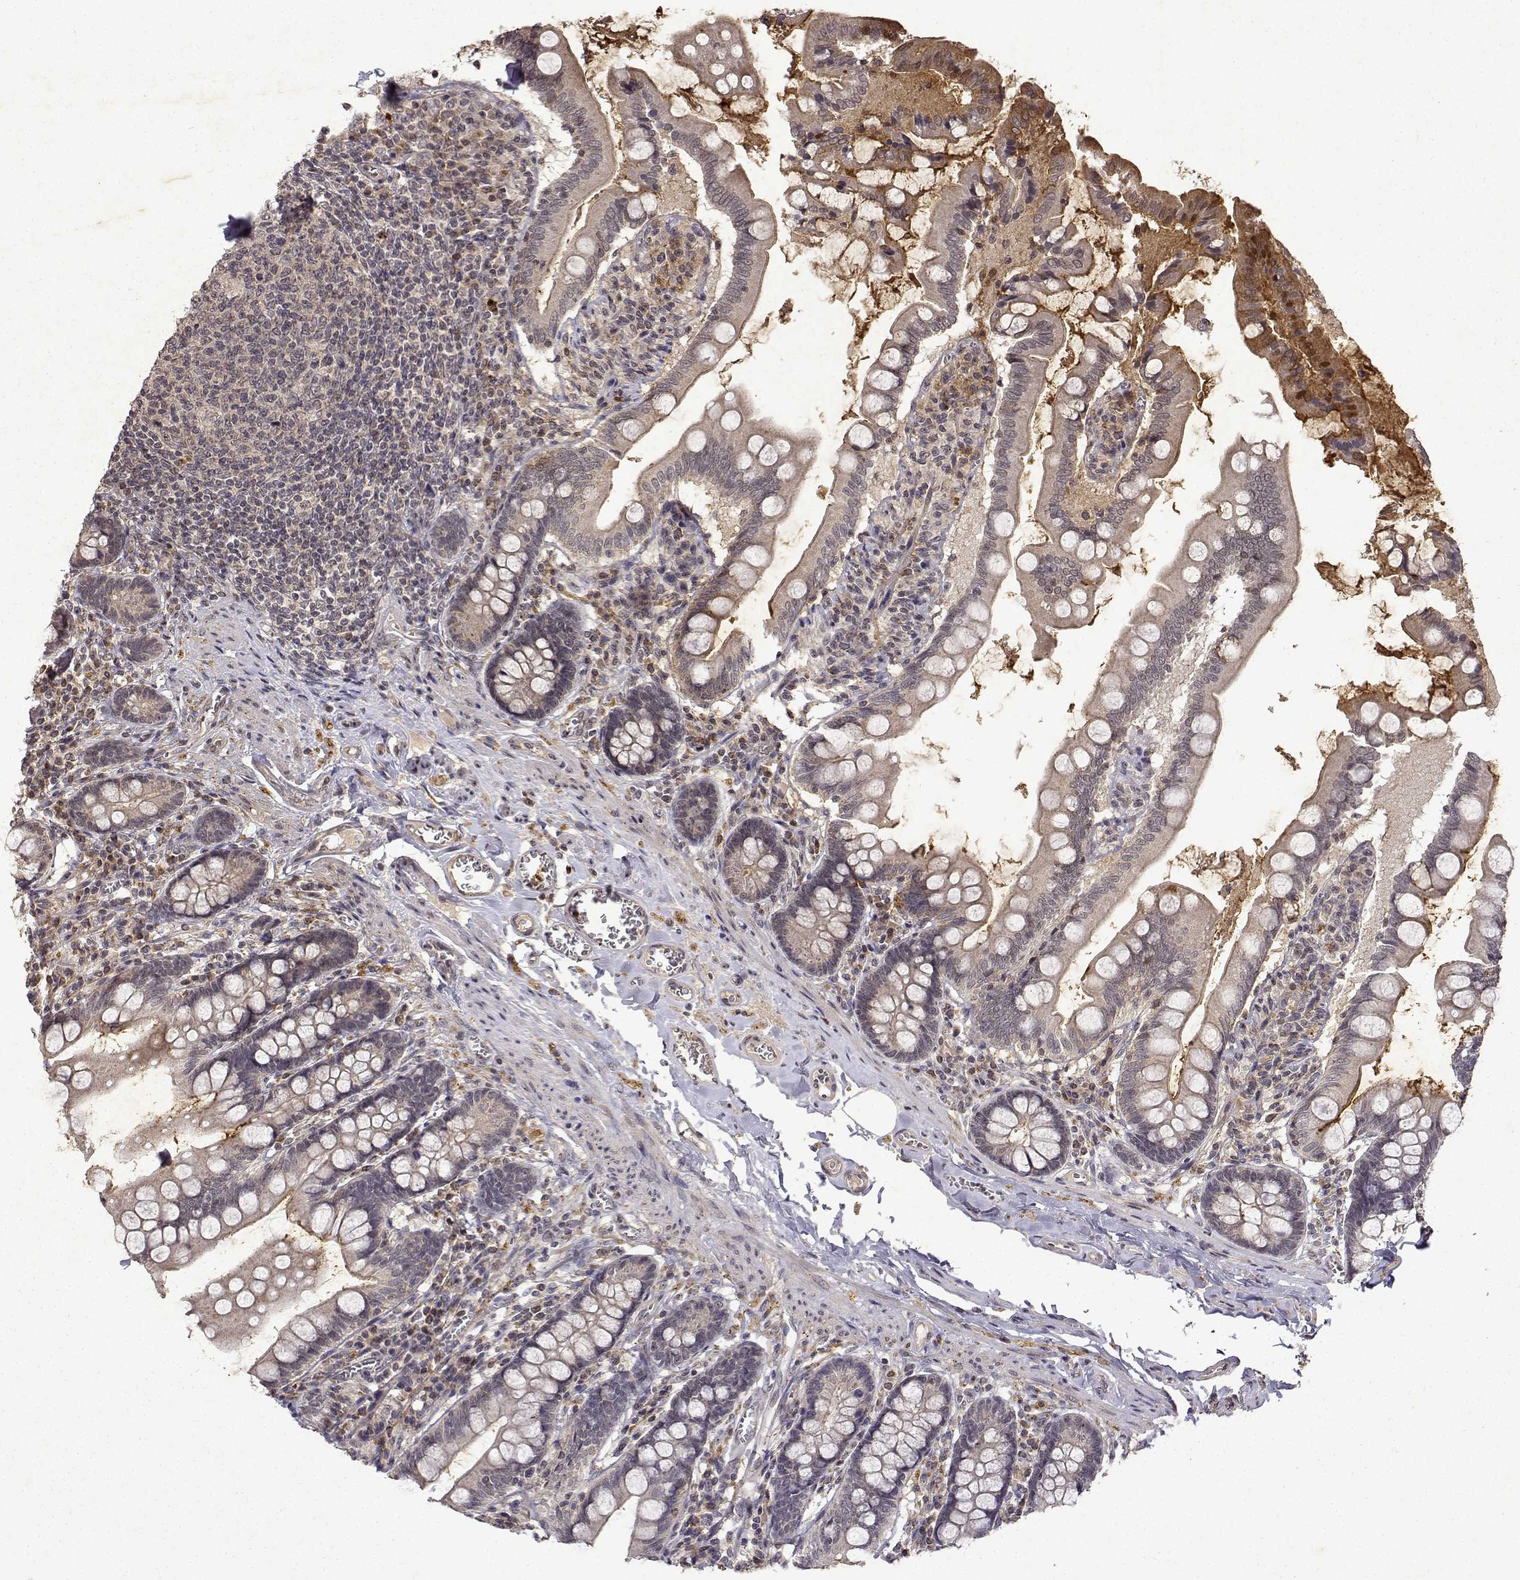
{"staining": {"intensity": "moderate", "quantity": "<25%", "location": "cytoplasmic/membranous"}, "tissue": "small intestine", "cell_type": "Glandular cells", "image_type": "normal", "snomed": [{"axis": "morphology", "description": "Normal tissue, NOS"}, {"axis": "topography", "description": "Small intestine"}], "caption": "Small intestine was stained to show a protein in brown. There is low levels of moderate cytoplasmic/membranous positivity in approximately <25% of glandular cells. The protein is stained brown, and the nuclei are stained in blue (DAB IHC with brightfield microscopy, high magnification).", "gene": "BDNF", "patient": {"sex": "female", "age": 56}}